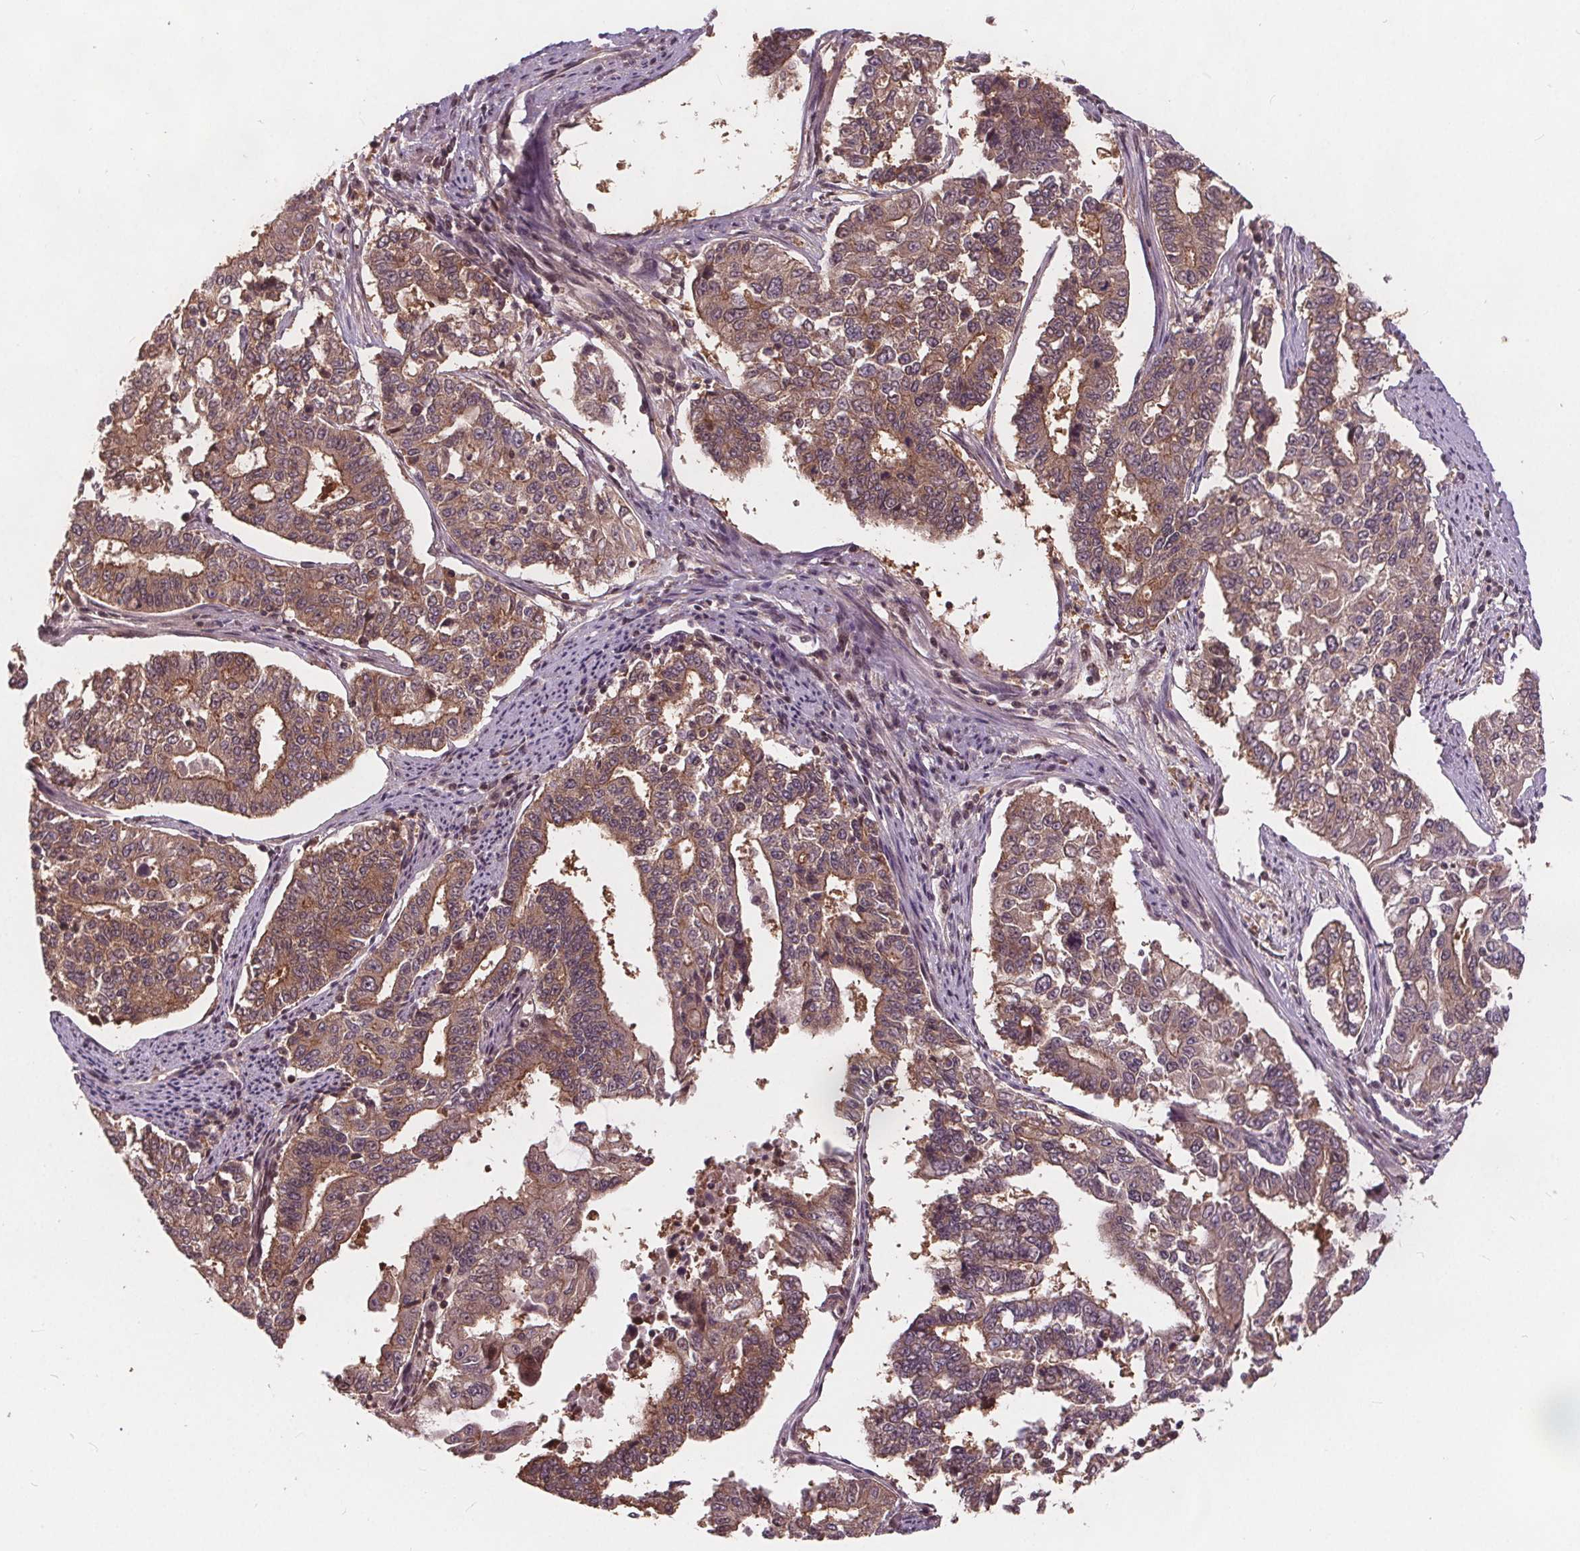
{"staining": {"intensity": "moderate", "quantity": "25%-75%", "location": "cytoplasmic/membranous"}, "tissue": "endometrial cancer", "cell_type": "Tumor cells", "image_type": "cancer", "snomed": [{"axis": "morphology", "description": "Adenocarcinoma, NOS"}, {"axis": "topography", "description": "Uterus"}], "caption": "DAB immunohistochemical staining of human endometrial cancer demonstrates moderate cytoplasmic/membranous protein staining in about 25%-75% of tumor cells.", "gene": "HIF1AN", "patient": {"sex": "female", "age": 59}}